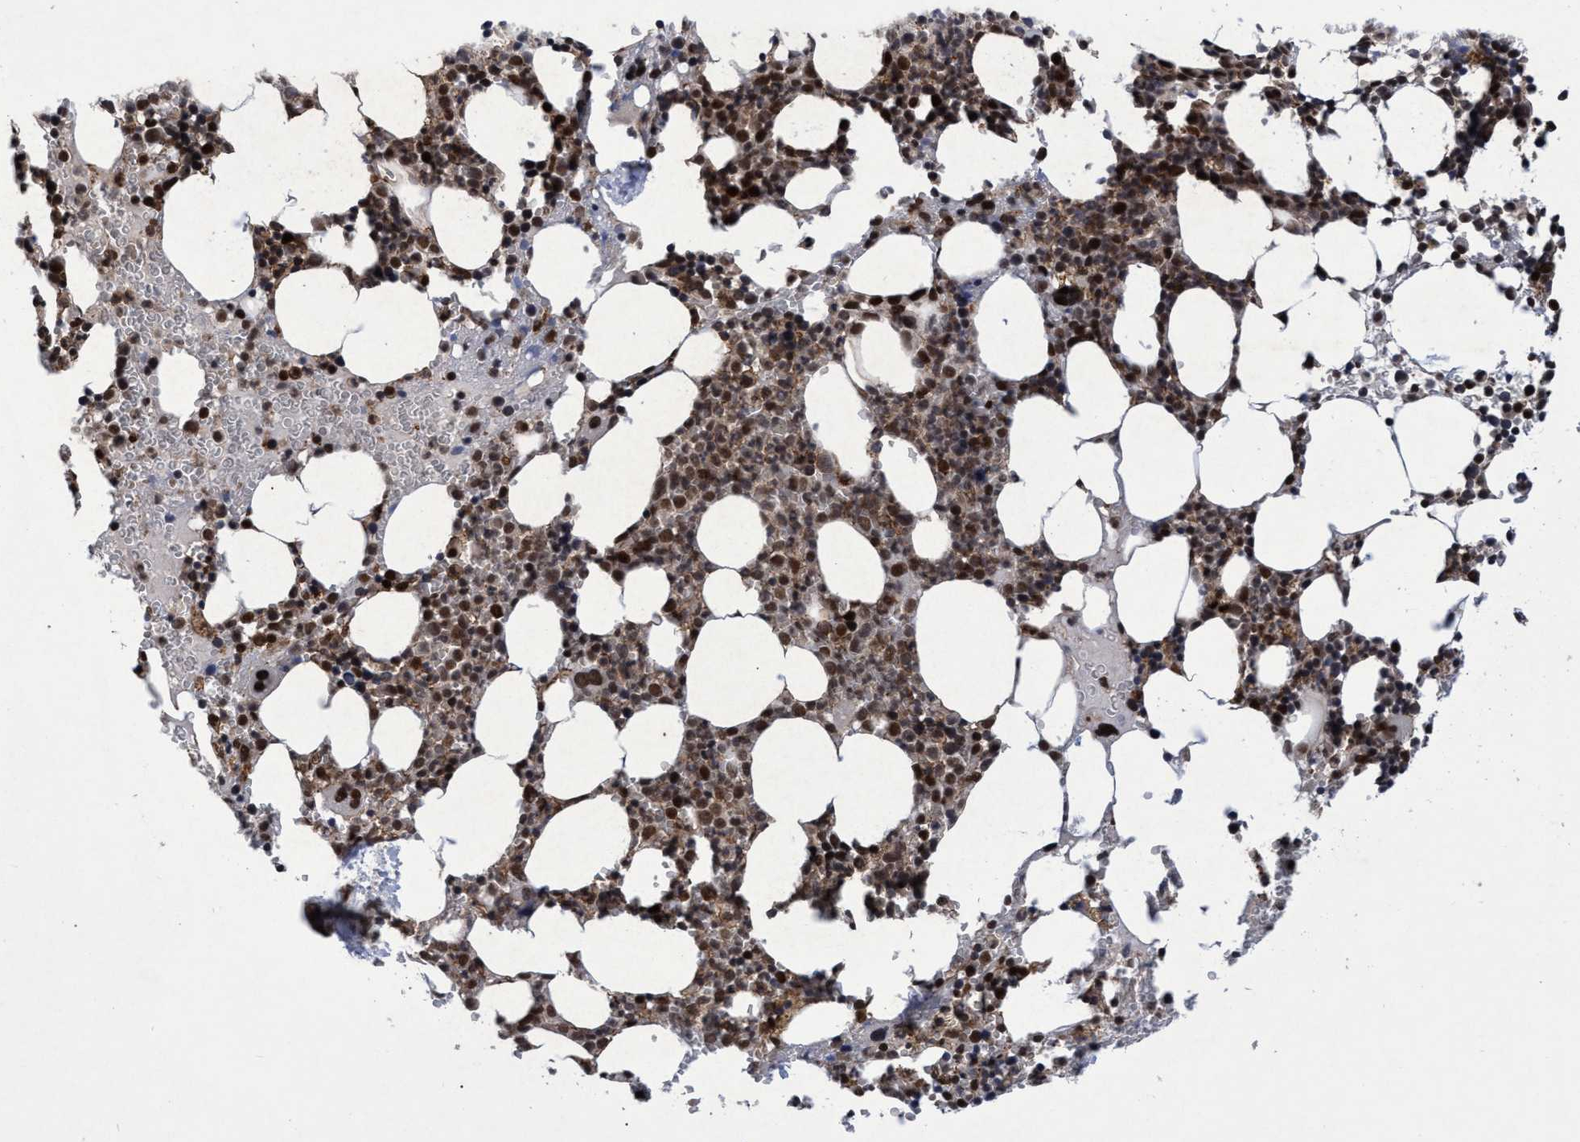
{"staining": {"intensity": "strong", "quantity": ">75%", "location": "nuclear"}, "tissue": "bone marrow", "cell_type": "Hematopoietic cells", "image_type": "normal", "snomed": [{"axis": "morphology", "description": "Normal tissue, NOS"}, {"axis": "morphology", "description": "Inflammation, NOS"}, {"axis": "topography", "description": "Bone marrow"}], "caption": "IHC of unremarkable human bone marrow exhibits high levels of strong nuclear expression in approximately >75% of hematopoietic cells. Nuclei are stained in blue.", "gene": "GTF2F1", "patient": {"sex": "female", "age": 67}}